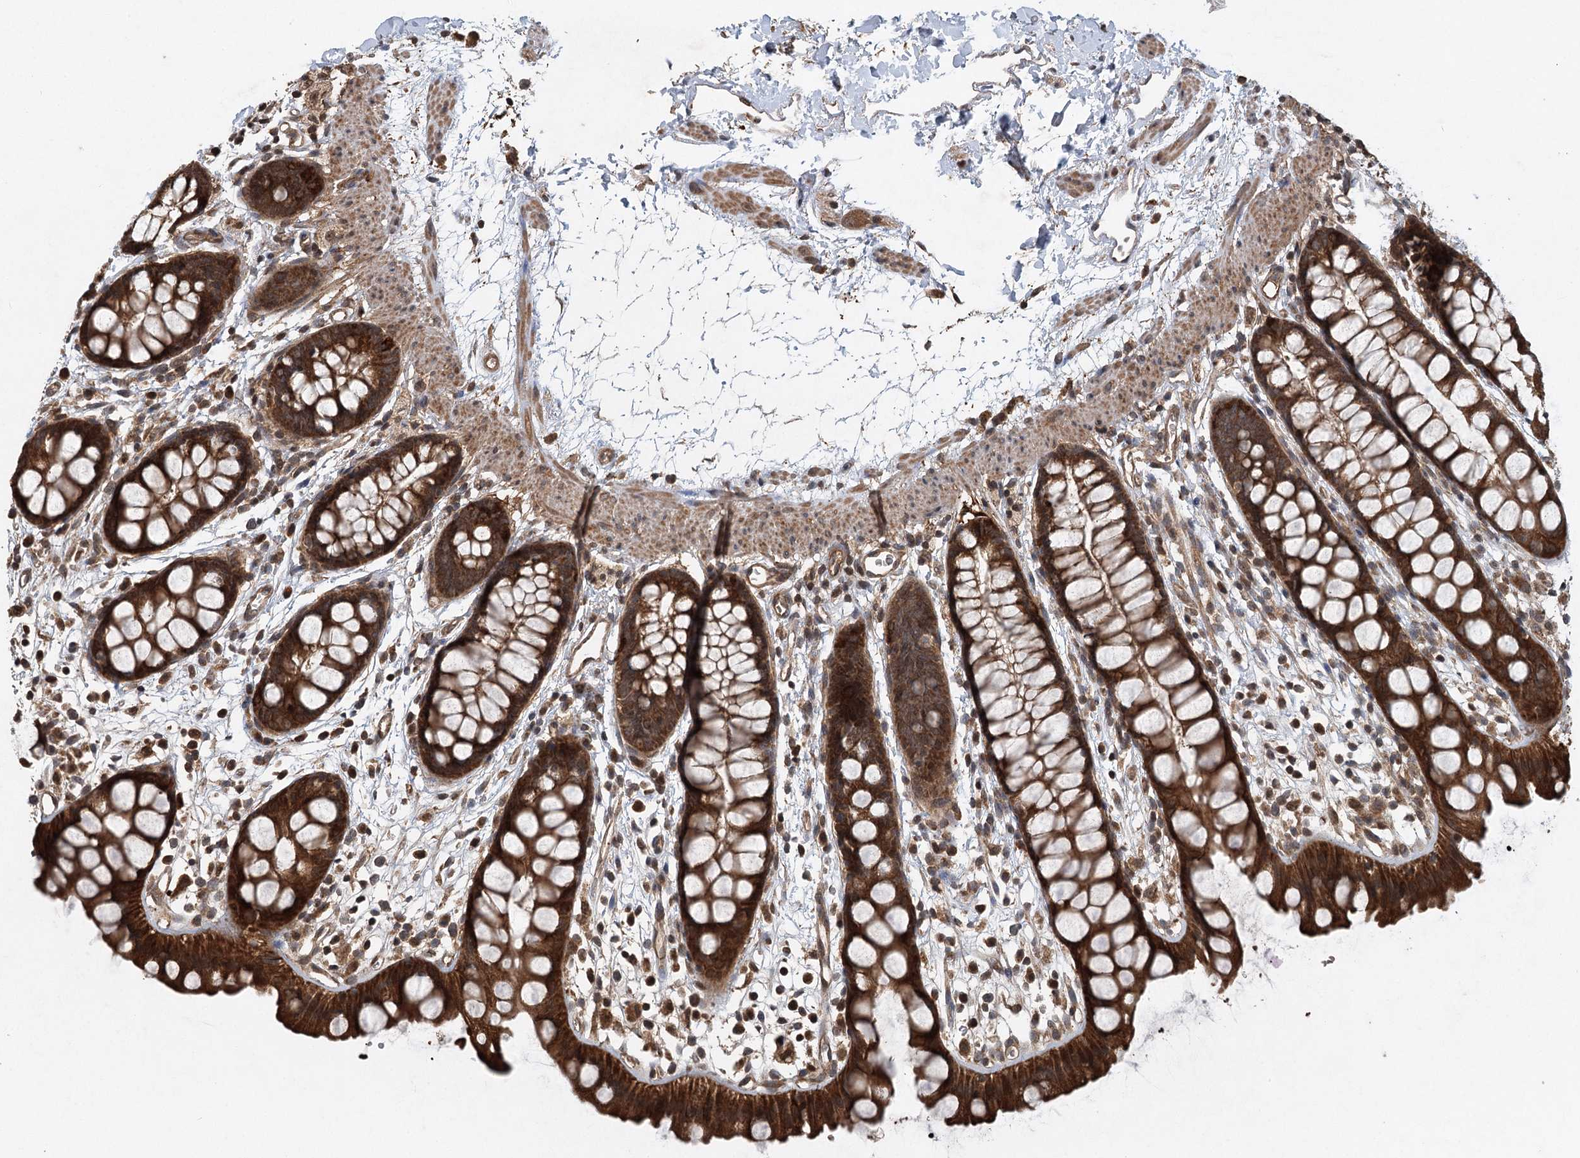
{"staining": {"intensity": "strong", "quantity": ">75%", "location": "cytoplasmic/membranous"}, "tissue": "rectum", "cell_type": "Glandular cells", "image_type": "normal", "snomed": [{"axis": "morphology", "description": "Normal tissue, NOS"}, {"axis": "topography", "description": "Rectum"}], "caption": "A brown stain shows strong cytoplasmic/membranous positivity of a protein in glandular cells of unremarkable rectum. Nuclei are stained in blue.", "gene": "INSIG2", "patient": {"sex": "female", "age": 65}}